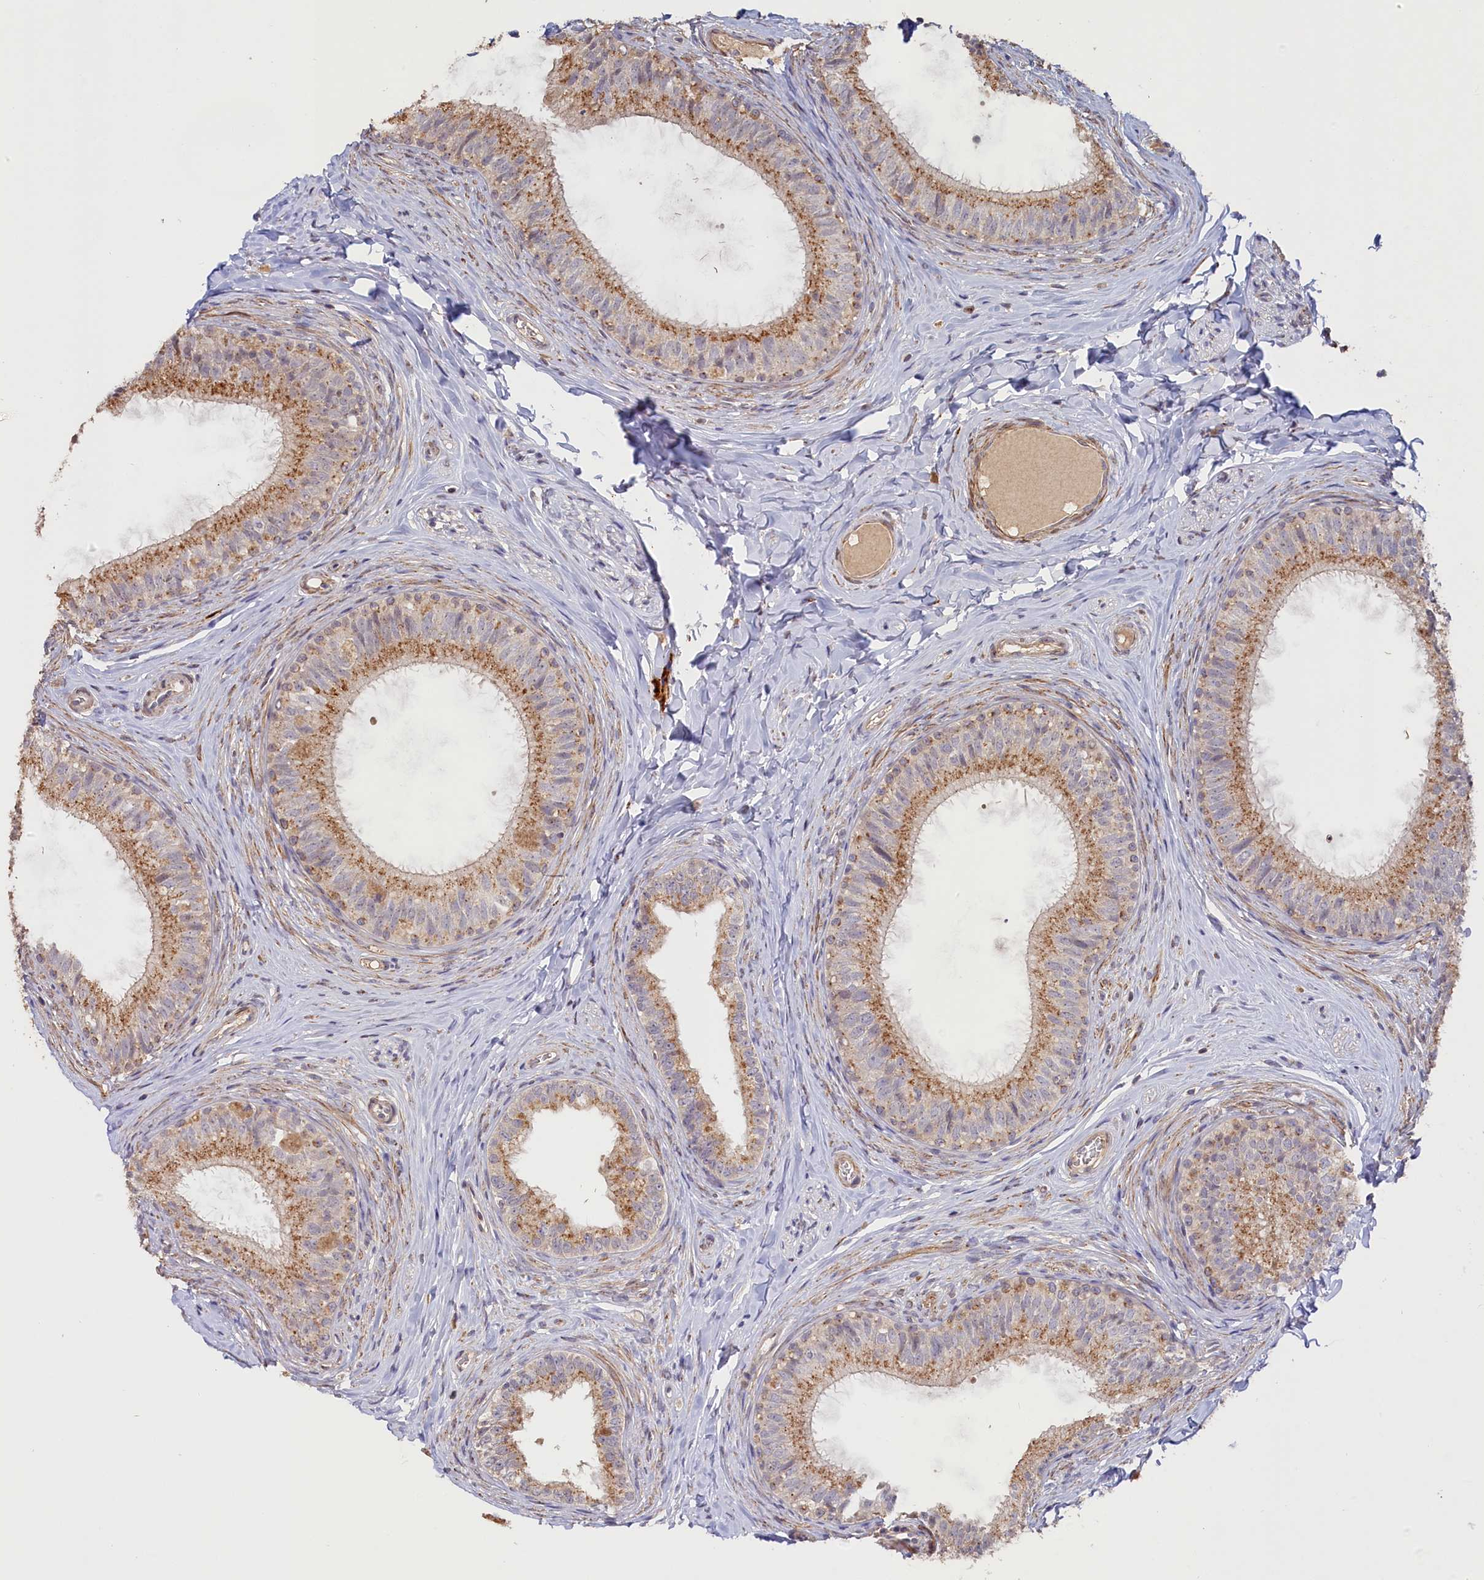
{"staining": {"intensity": "moderate", "quantity": ">75%", "location": "cytoplasmic/membranous"}, "tissue": "epididymis", "cell_type": "Glandular cells", "image_type": "normal", "snomed": [{"axis": "morphology", "description": "Normal tissue, NOS"}, {"axis": "topography", "description": "Epididymis"}], "caption": "The micrograph displays staining of benign epididymis, revealing moderate cytoplasmic/membranous protein positivity (brown color) within glandular cells.", "gene": "TANGO6", "patient": {"sex": "male", "age": 34}}